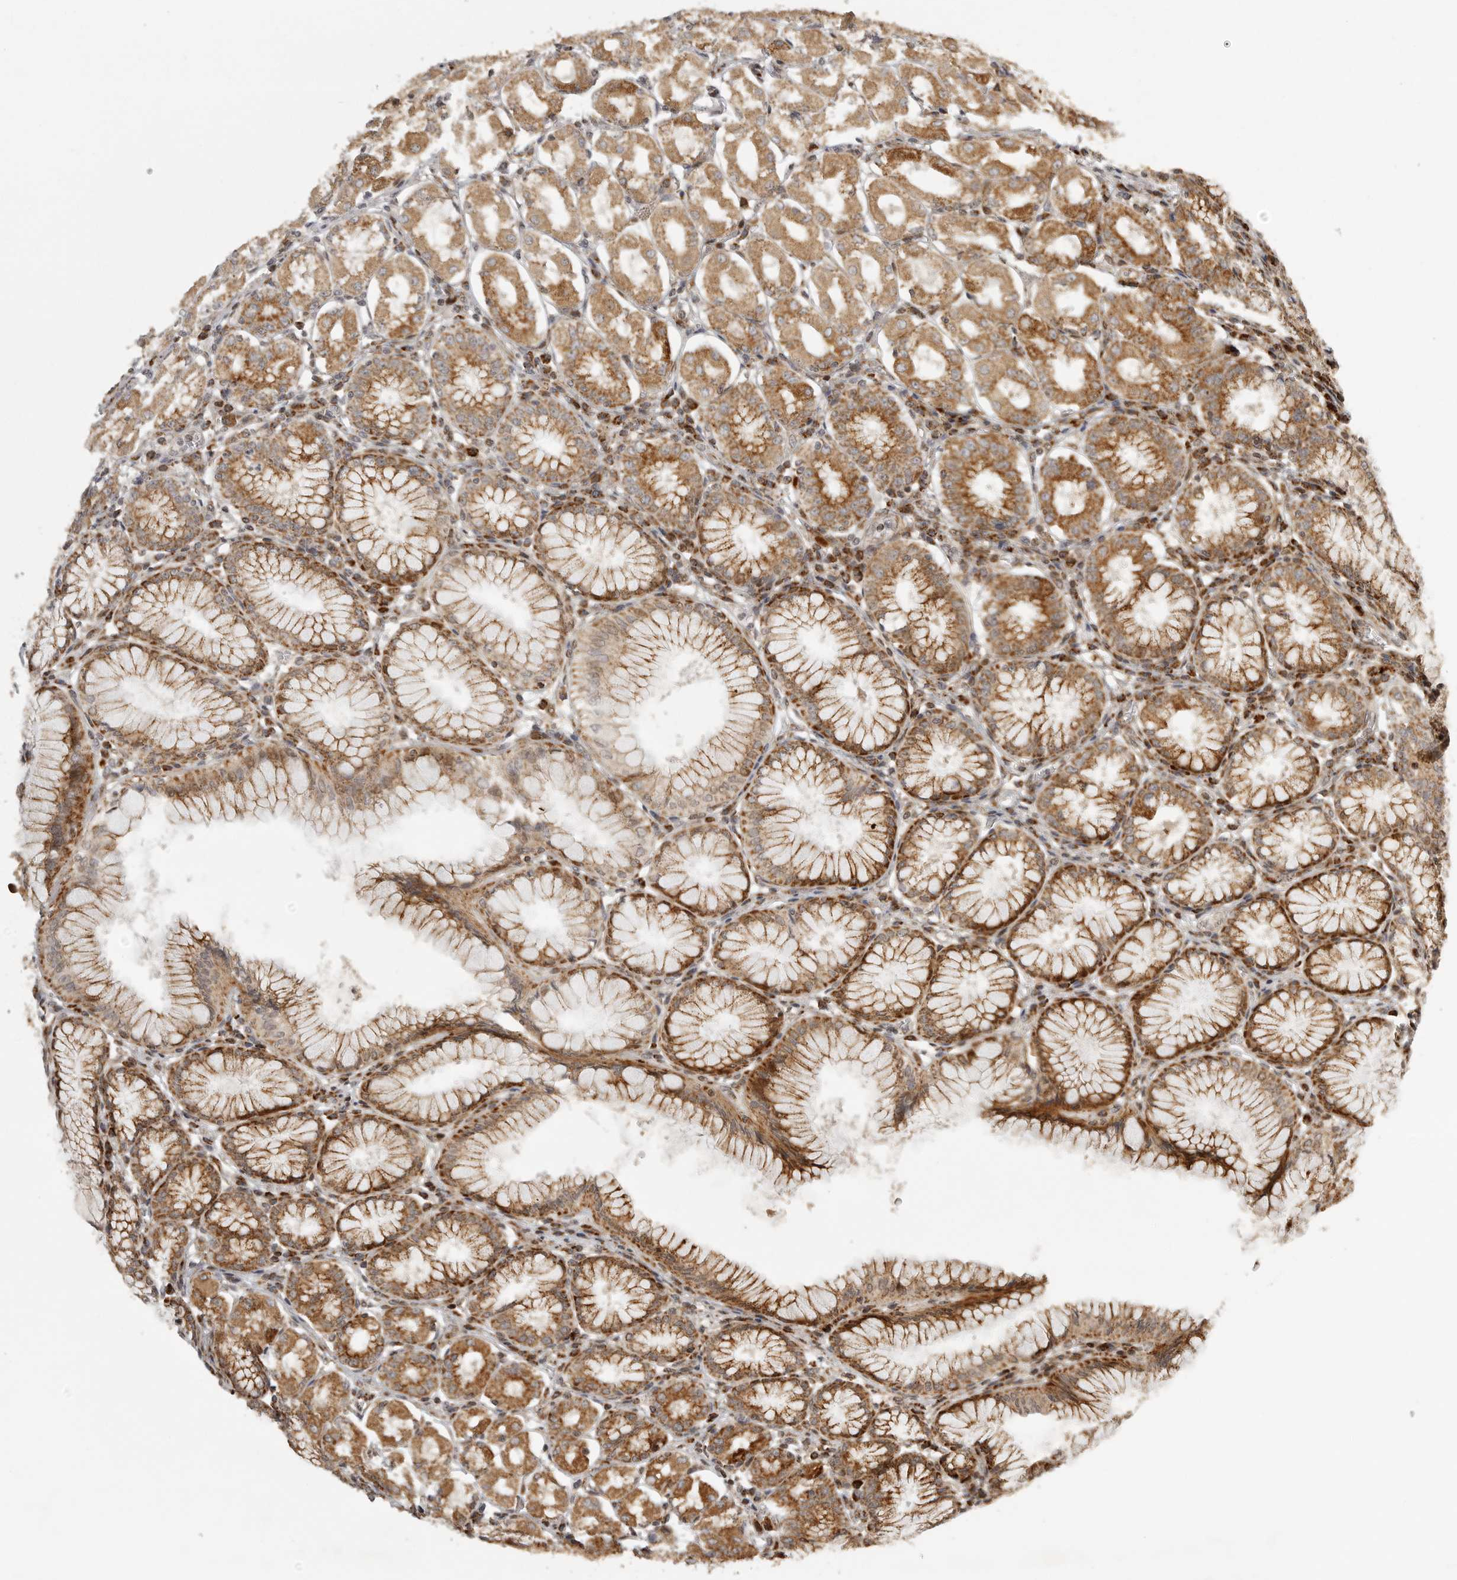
{"staining": {"intensity": "moderate", "quantity": ">75%", "location": "cytoplasmic/membranous"}, "tissue": "stomach", "cell_type": "Glandular cells", "image_type": "normal", "snomed": [{"axis": "morphology", "description": "Normal tissue, NOS"}, {"axis": "topography", "description": "Stomach, lower"}], "caption": "A micrograph of human stomach stained for a protein reveals moderate cytoplasmic/membranous brown staining in glandular cells. Using DAB (3,3'-diaminobenzidine) (brown) and hematoxylin (blue) stains, captured at high magnification using brightfield microscopy.", "gene": "NARS2", "patient": {"sex": "female", "age": 56}}